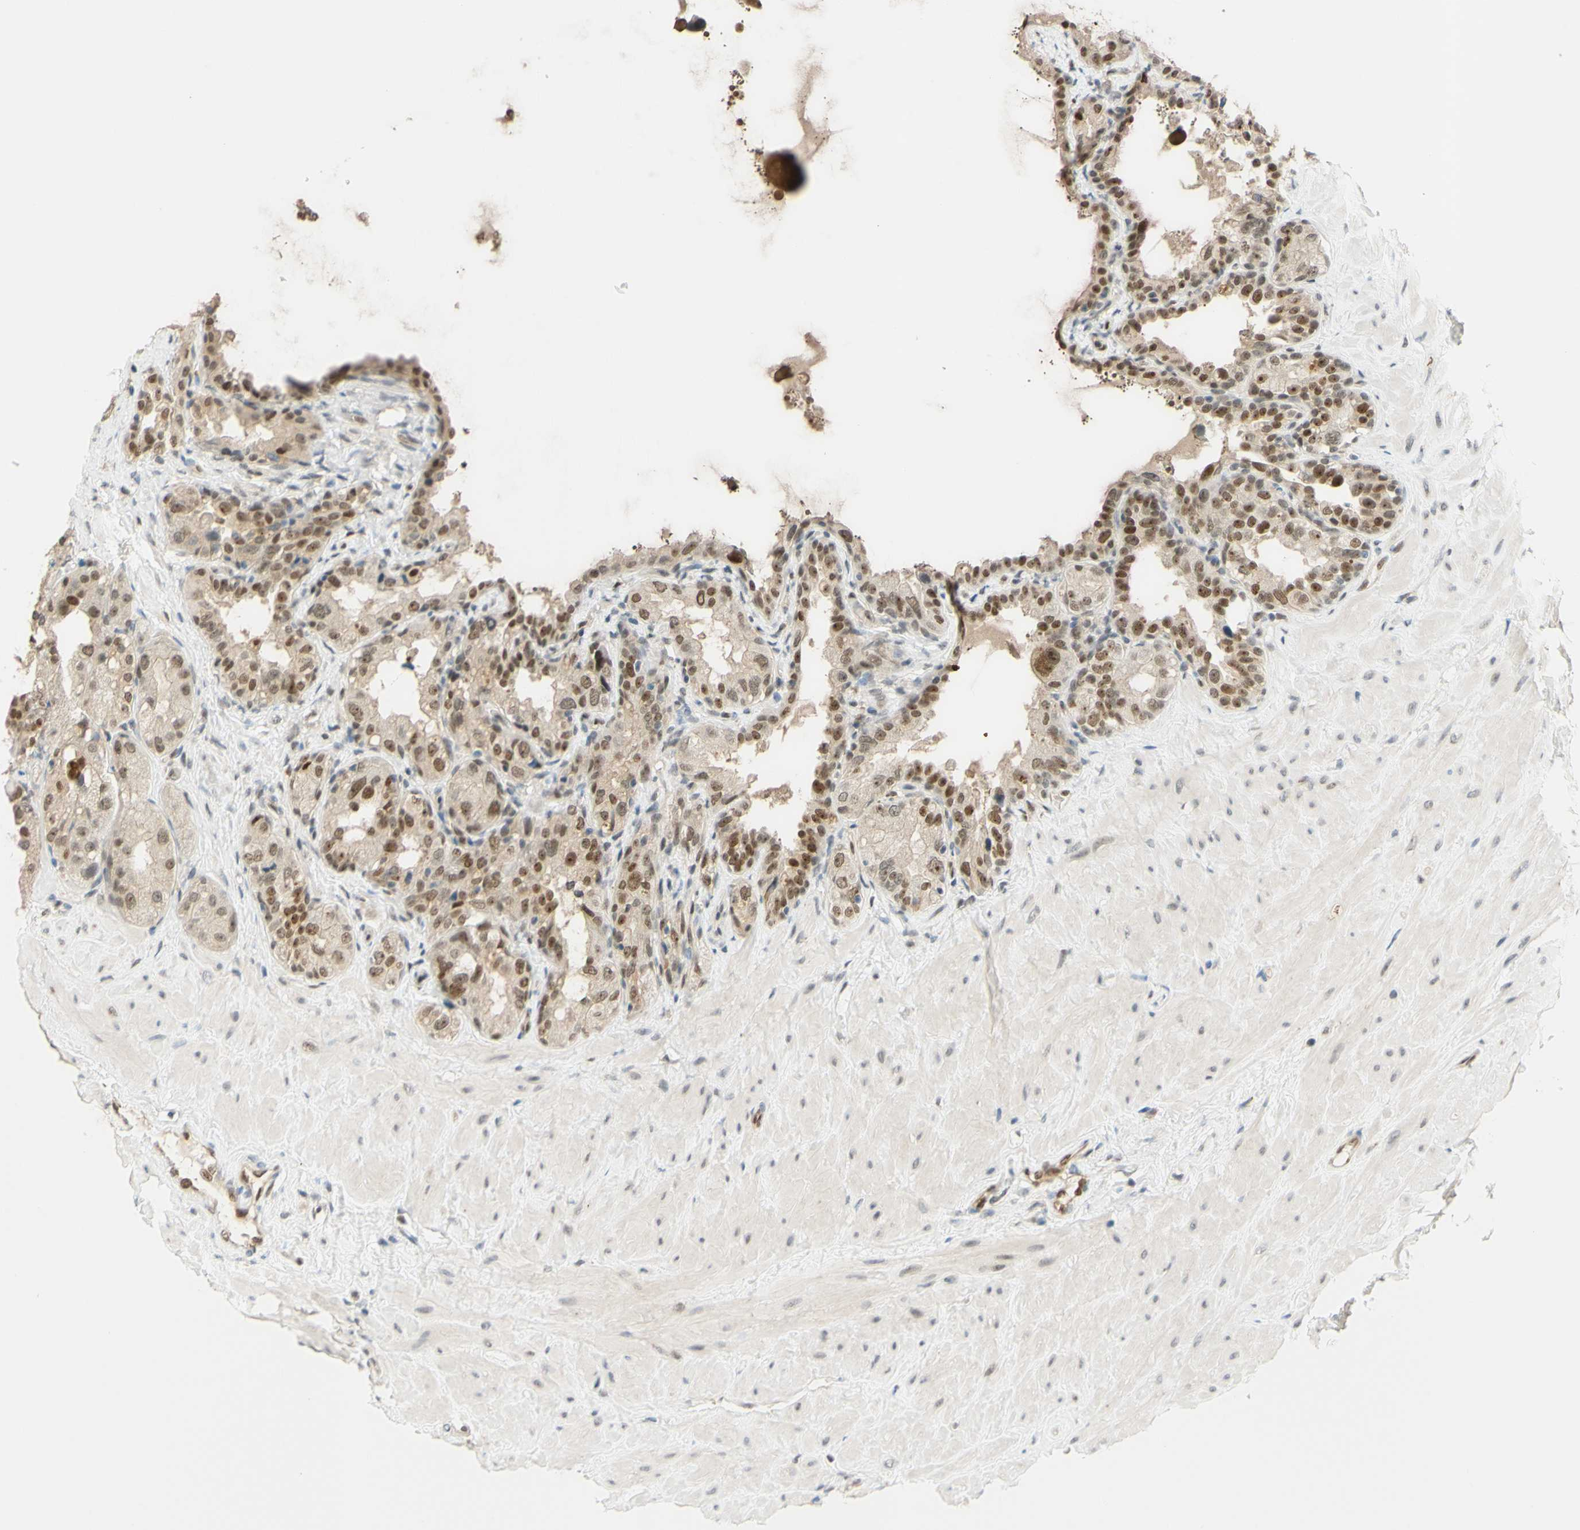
{"staining": {"intensity": "moderate", "quantity": ">75%", "location": "cytoplasmic/membranous,nuclear"}, "tissue": "seminal vesicle", "cell_type": "Glandular cells", "image_type": "normal", "snomed": [{"axis": "morphology", "description": "Normal tissue, NOS"}, {"axis": "topography", "description": "Seminal veicle"}], "caption": "Seminal vesicle stained with DAB (3,3'-diaminobenzidine) immunohistochemistry shows medium levels of moderate cytoplasmic/membranous,nuclear positivity in approximately >75% of glandular cells.", "gene": "POLB", "patient": {"sex": "male", "age": 68}}